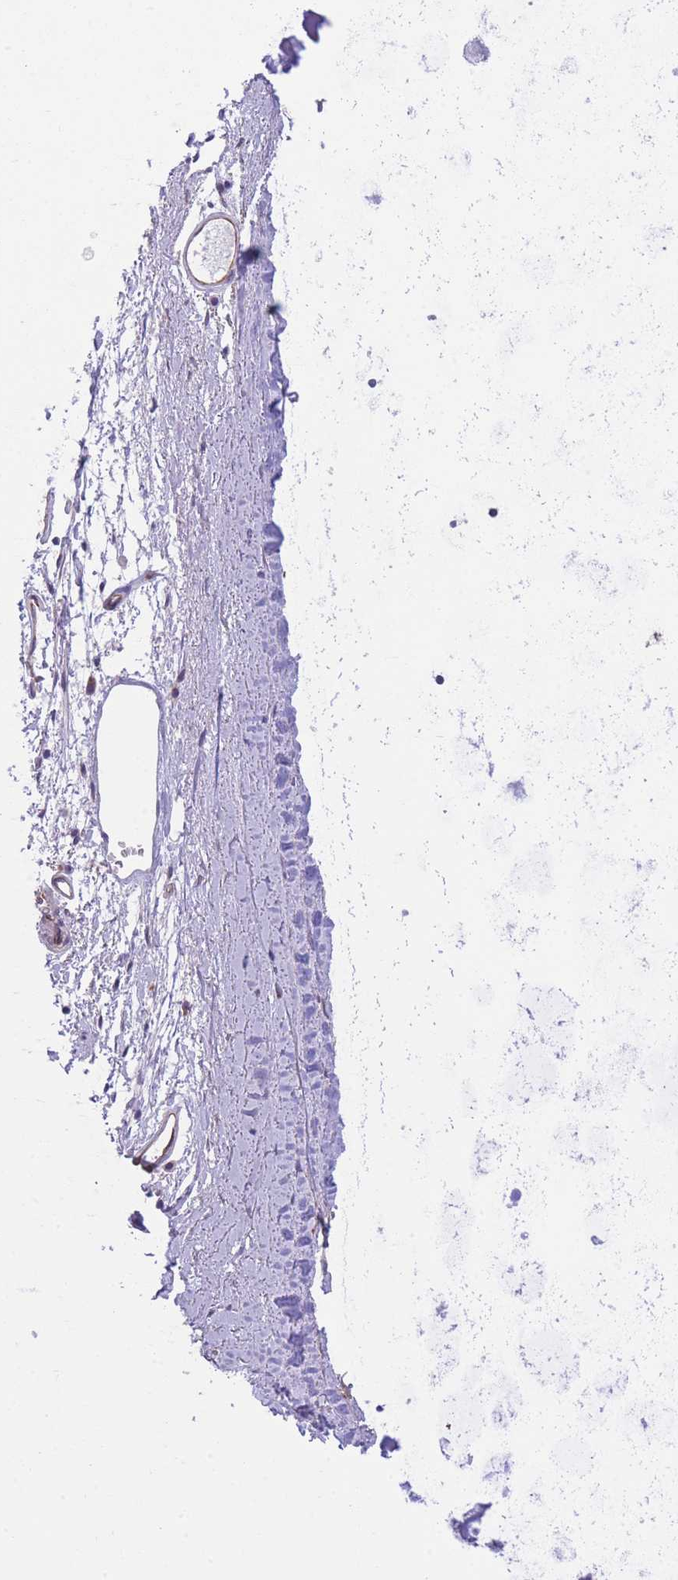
{"staining": {"intensity": "negative", "quantity": "none", "location": "none"}, "tissue": "adipose tissue", "cell_type": "Adipocytes", "image_type": "normal", "snomed": [{"axis": "morphology", "description": "Normal tissue, NOS"}, {"axis": "topography", "description": "Cartilage tissue"}, {"axis": "topography", "description": "Bronchus"}], "caption": "Immunohistochemistry (IHC) photomicrograph of benign human adipose tissue stained for a protein (brown), which displays no staining in adipocytes.", "gene": "WWOX", "patient": {"sex": "female", "age": 72}}